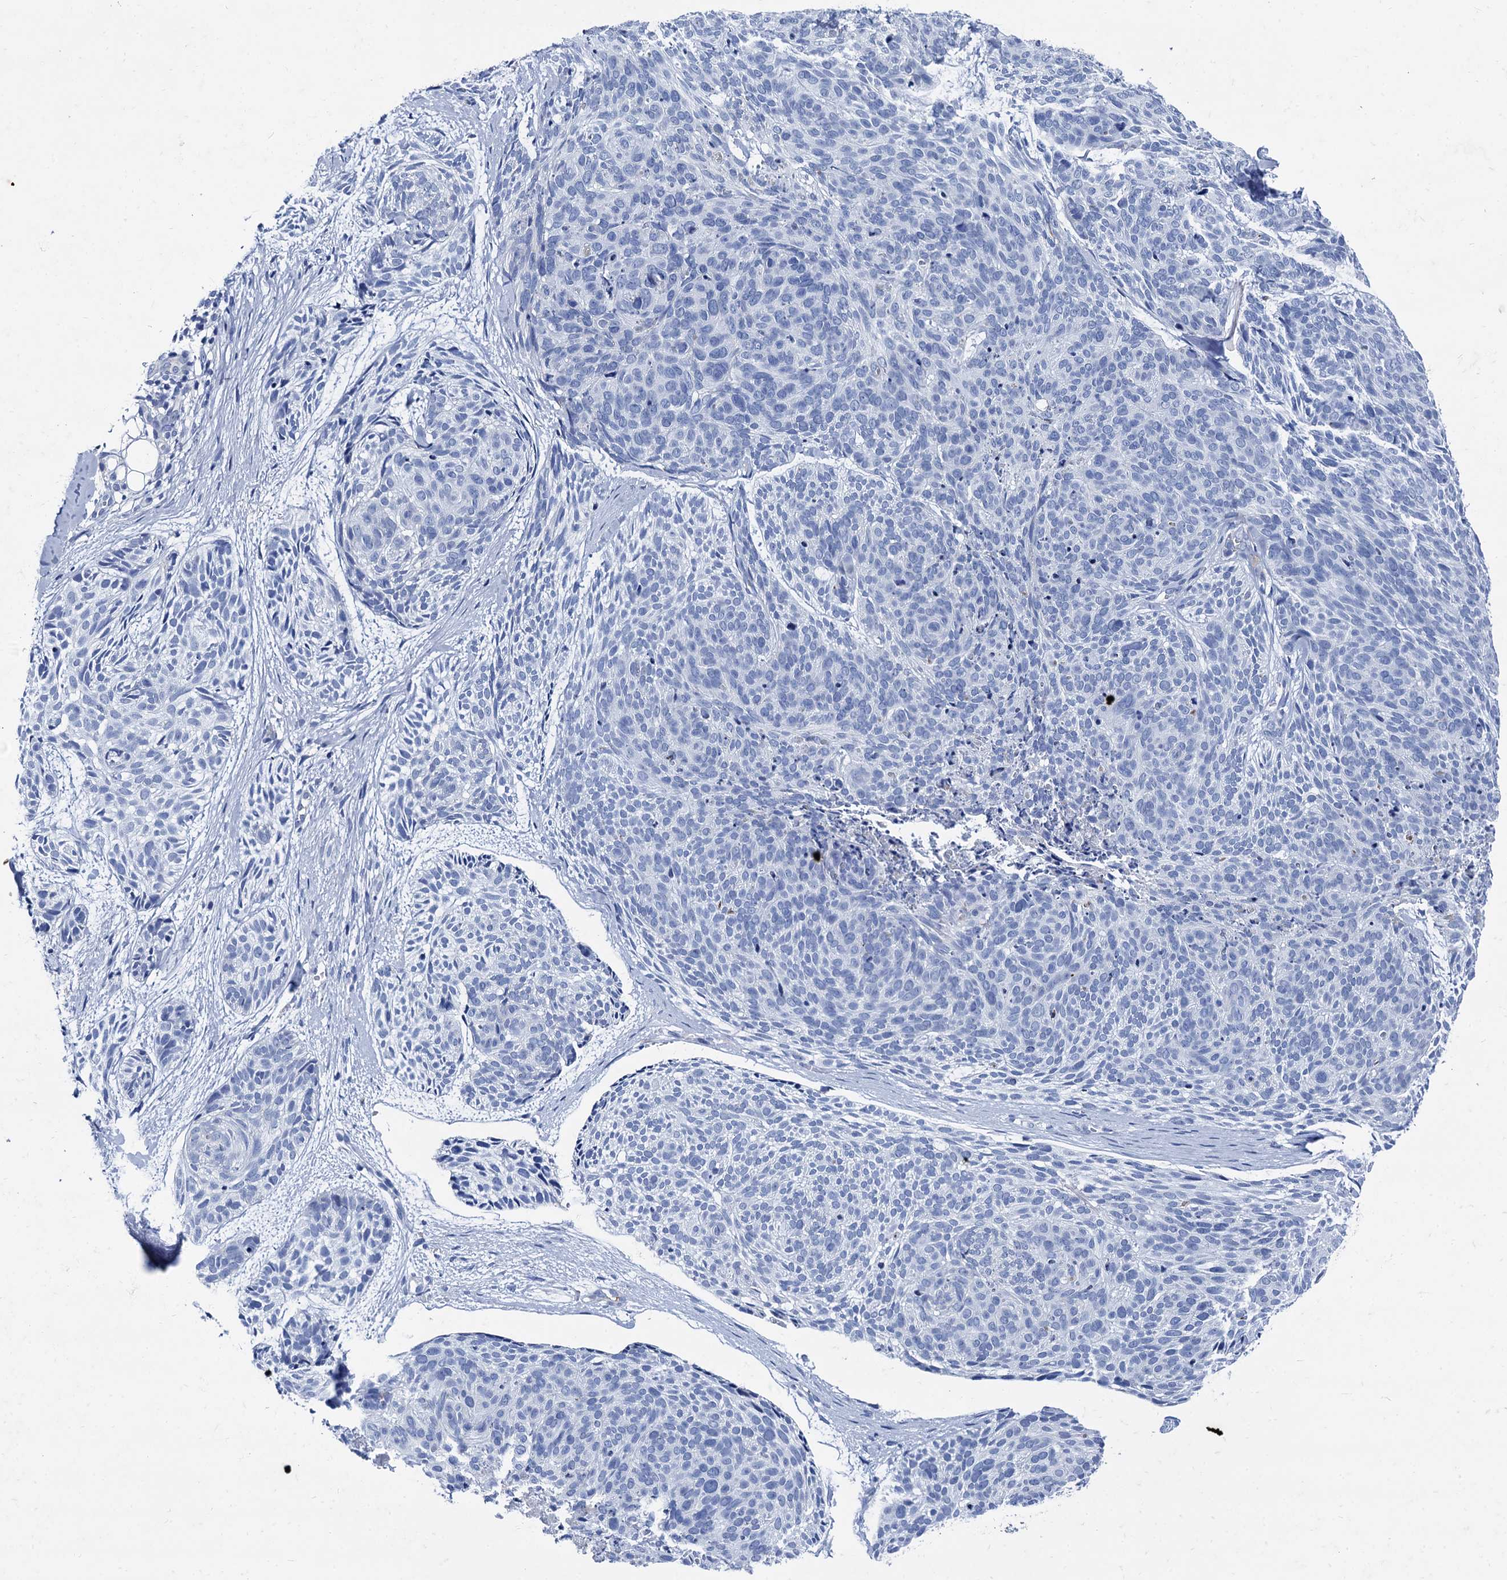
{"staining": {"intensity": "negative", "quantity": "none", "location": "none"}, "tissue": "skin cancer", "cell_type": "Tumor cells", "image_type": "cancer", "snomed": [{"axis": "morphology", "description": "Normal tissue, NOS"}, {"axis": "morphology", "description": "Basal cell carcinoma"}, {"axis": "topography", "description": "Skin"}], "caption": "Tumor cells show no significant expression in skin cancer.", "gene": "TMEM72", "patient": {"sex": "male", "age": 66}}